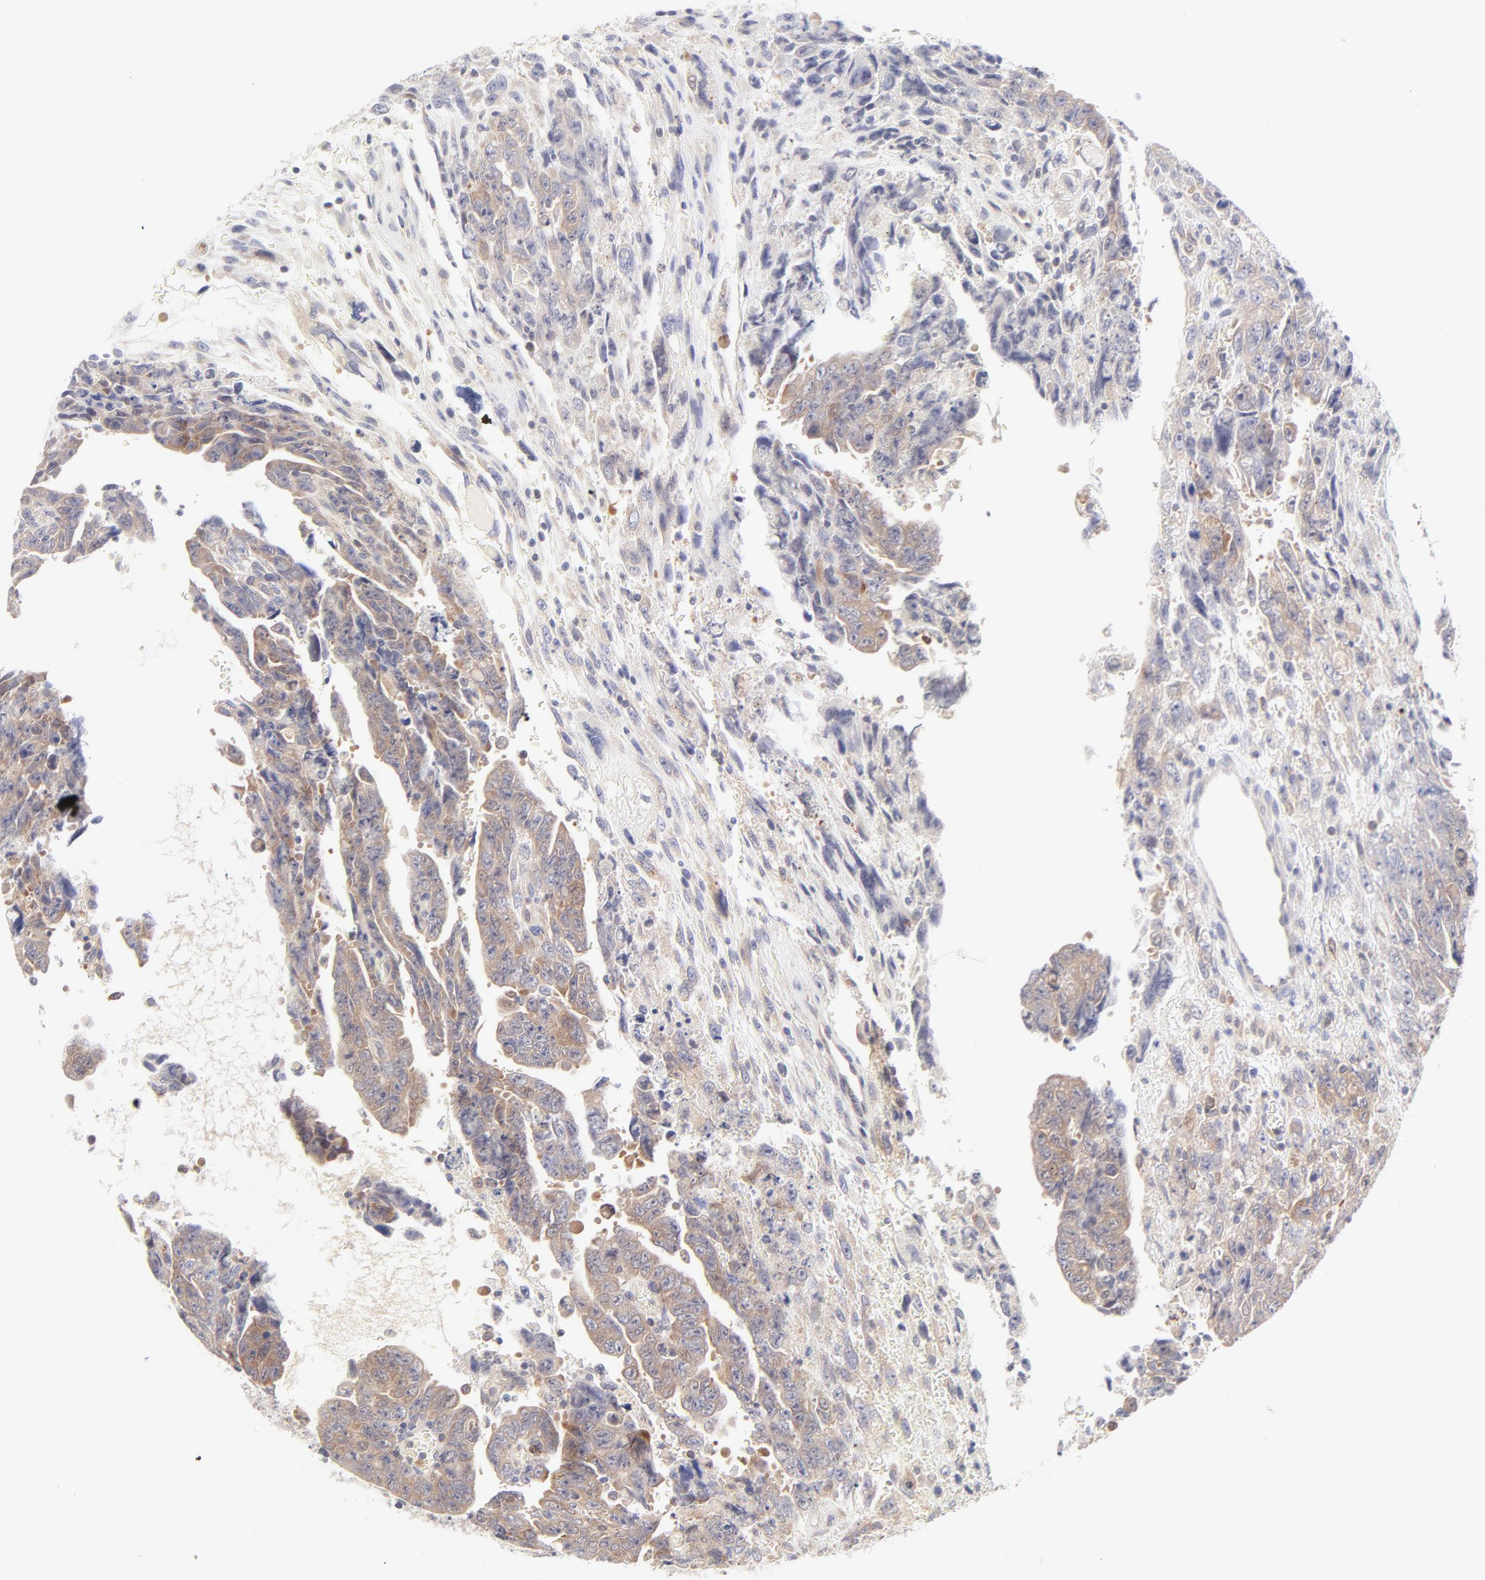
{"staining": {"intensity": "moderate", "quantity": ">75%", "location": "cytoplasmic/membranous"}, "tissue": "testis cancer", "cell_type": "Tumor cells", "image_type": "cancer", "snomed": [{"axis": "morphology", "description": "Carcinoma, Embryonal, NOS"}, {"axis": "topography", "description": "Testis"}], "caption": "This micrograph exhibits testis cancer stained with IHC to label a protein in brown. The cytoplasmic/membranous of tumor cells show moderate positivity for the protein. Nuclei are counter-stained blue.", "gene": "RPS6KA1", "patient": {"sex": "male", "age": 28}}